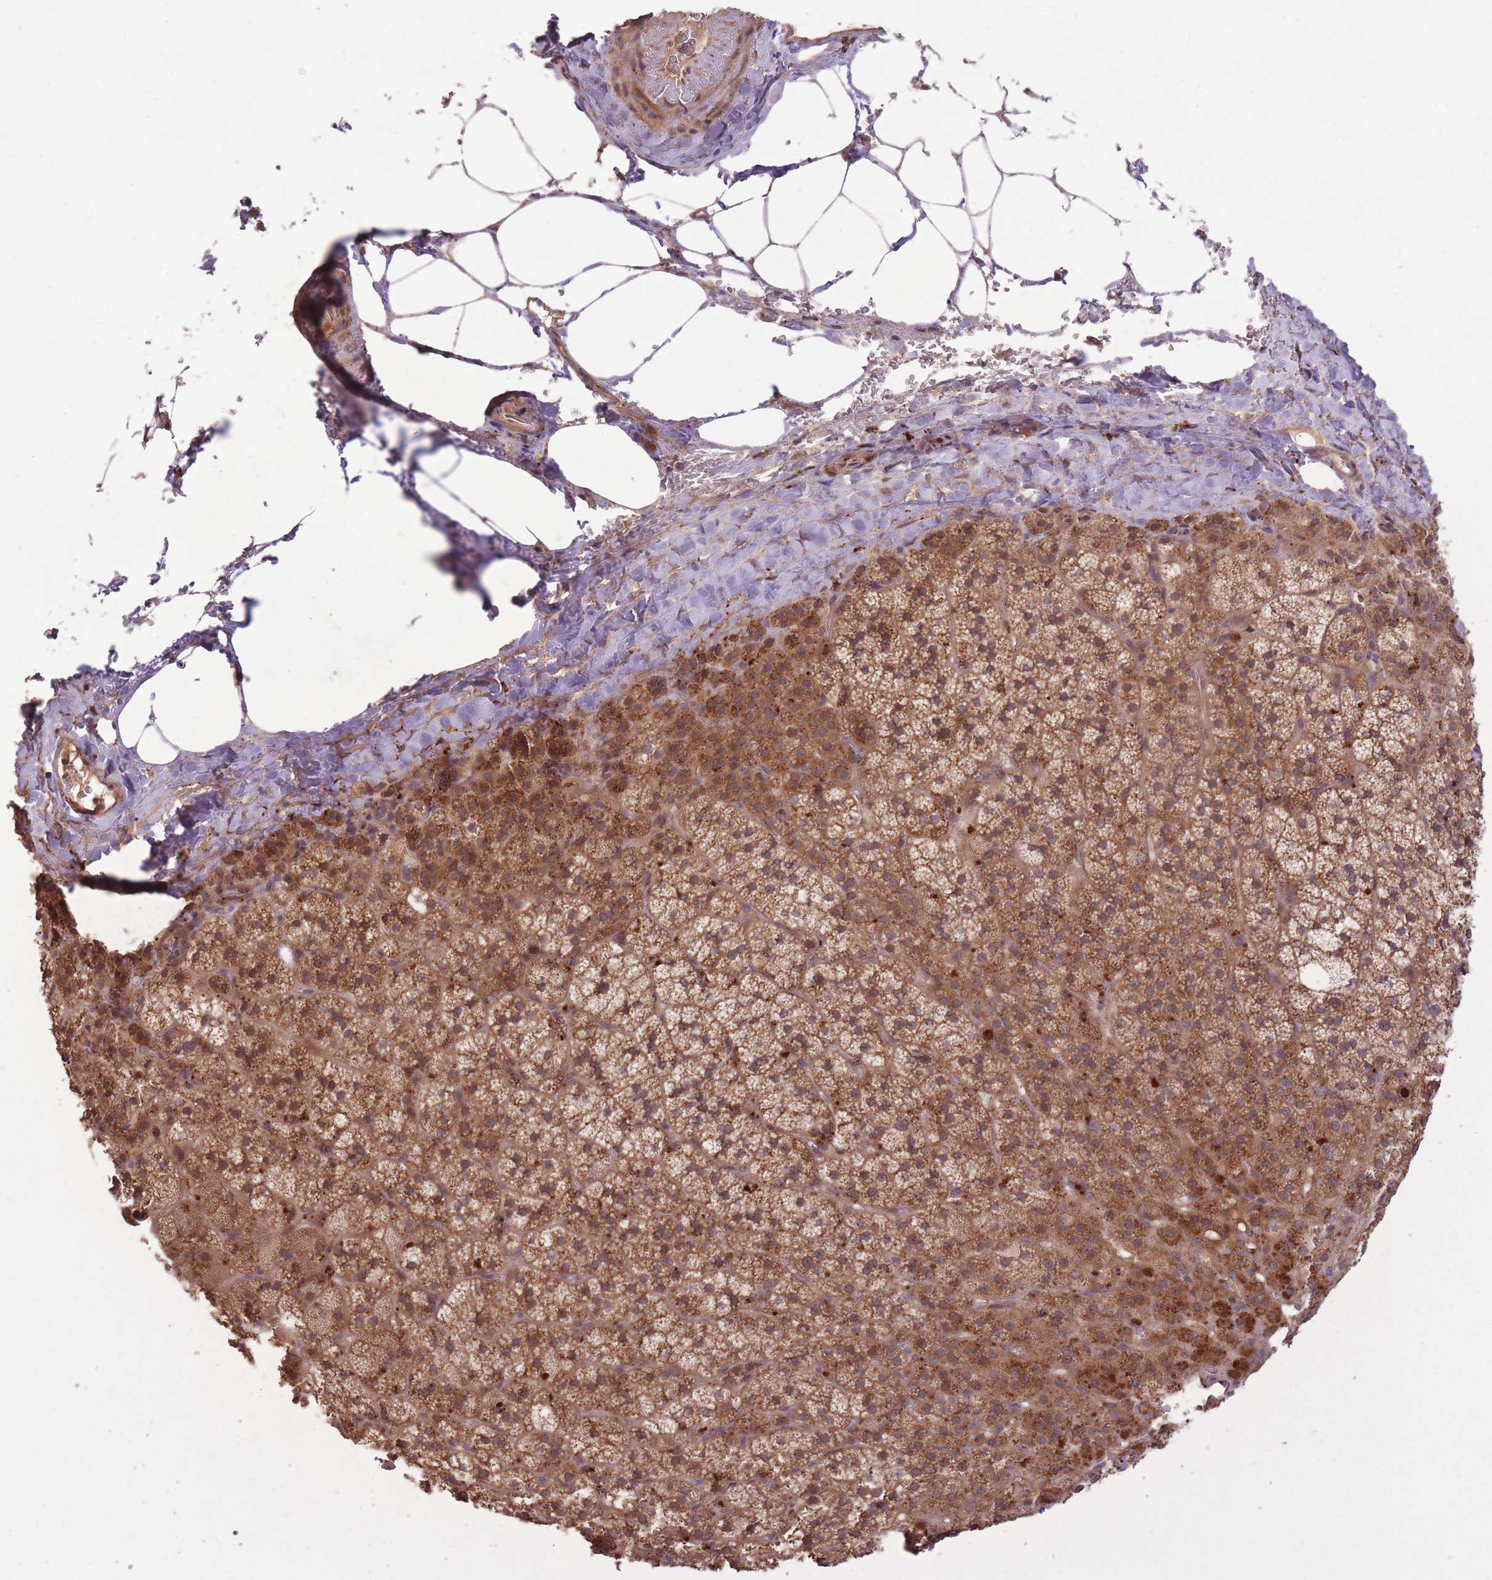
{"staining": {"intensity": "moderate", "quantity": ">75%", "location": "cytoplasmic/membranous"}, "tissue": "adrenal gland", "cell_type": "Glandular cells", "image_type": "normal", "snomed": [{"axis": "morphology", "description": "Normal tissue, NOS"}, {"axis": "topography", "description": "Adrenal gland"}], "caption": "This photomicrograph shows IHC staining of normal human adrenal gland, with medium moderate cytoplasmic/membranous positivity in approximately >75% of glandular cells.", "gene": "POLR3F", "patient": {"sex": "female", "age": 58}}